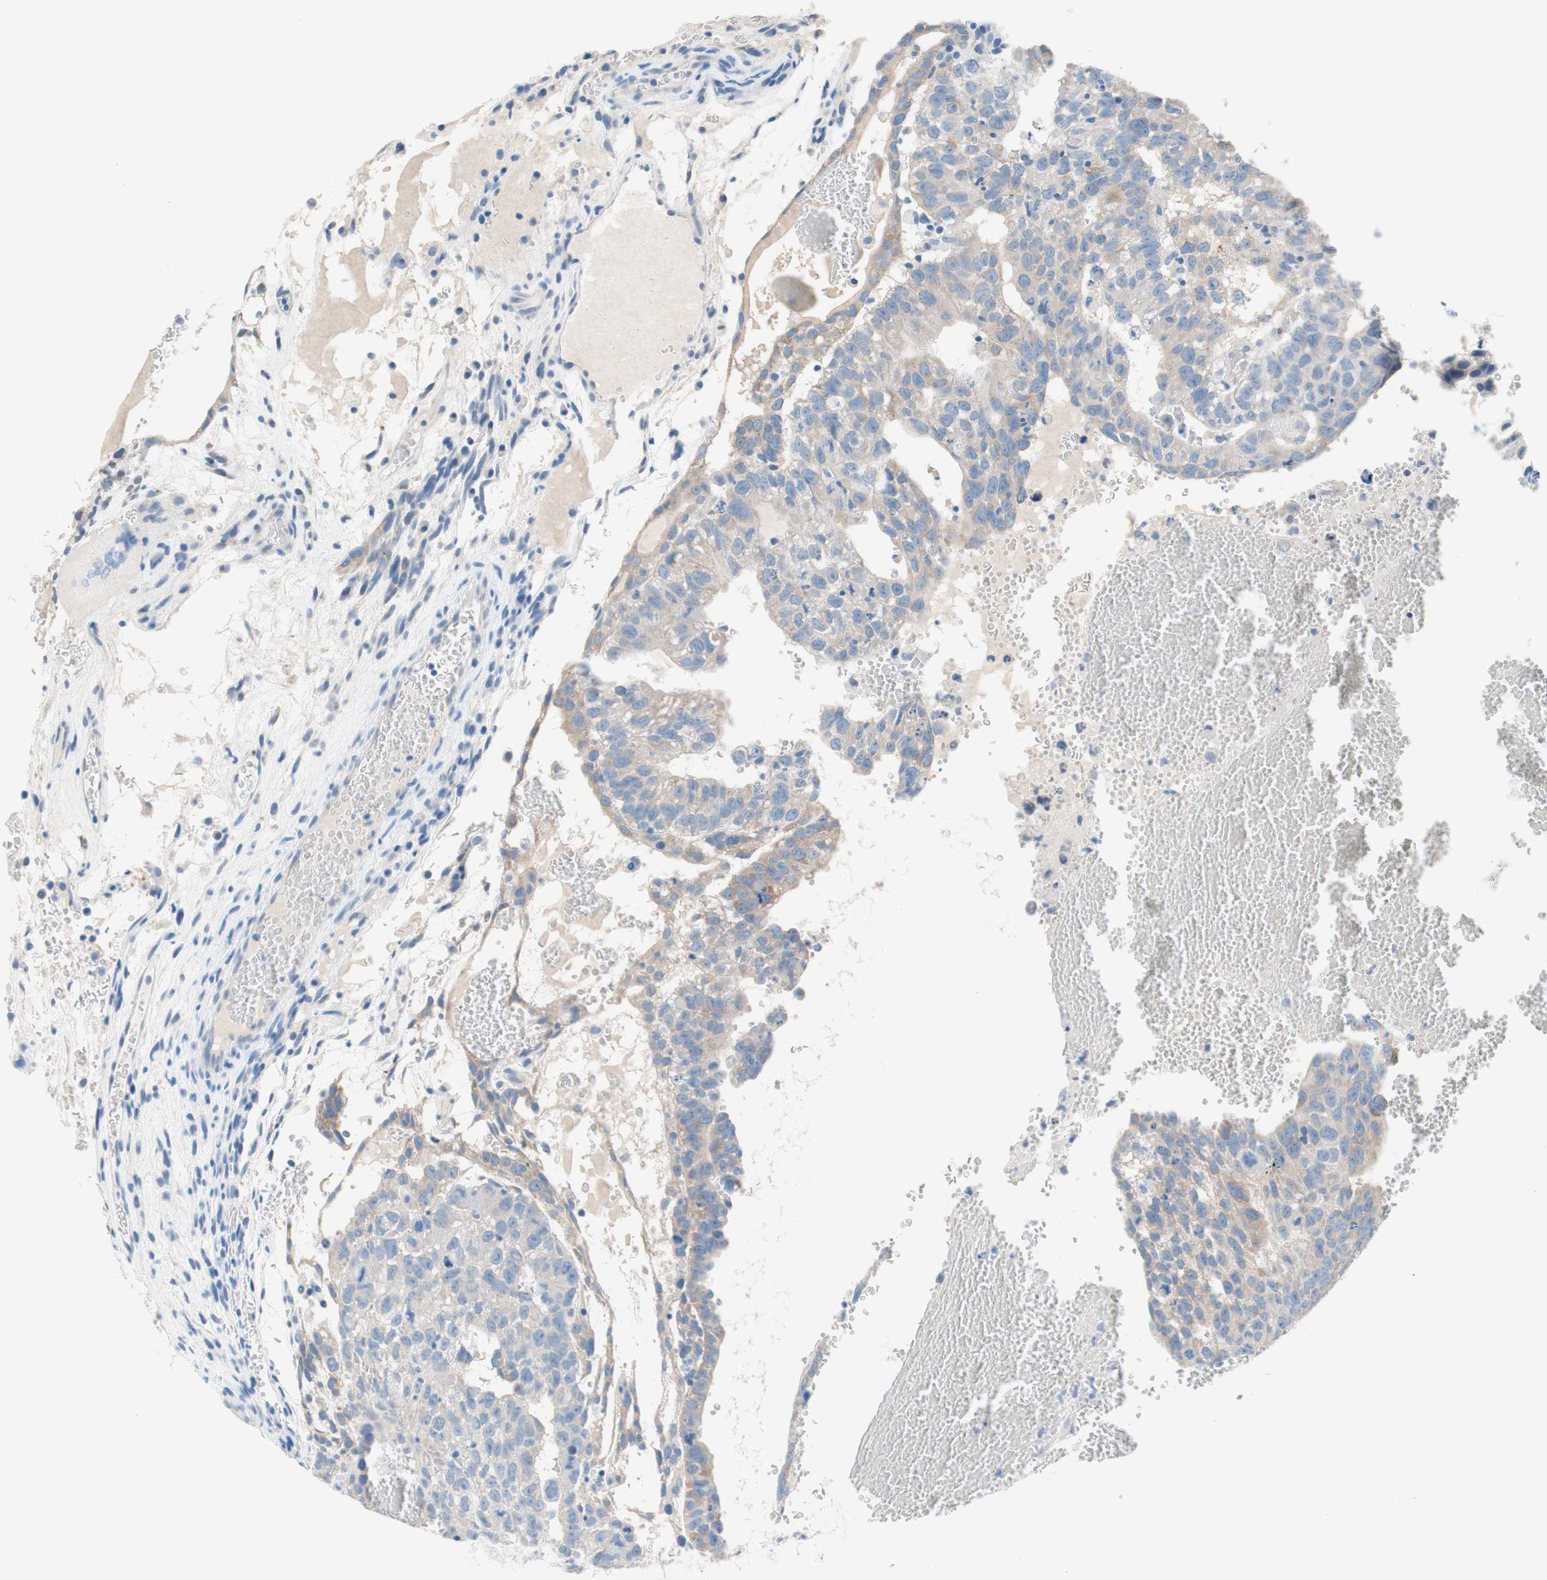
{"staining": {"intensity": "weak", "quantity": "25%-75%", "location": "cytoplasmic/membranous"}, "tissue": "testis cancer", "cell_type": "Tumor cells", "image_type": "cancer", "snomed": [{"axis": "morphology", "description": "Seminoma, NOS"}, {"axis": "morphology", "description": "Carcinoma, Embryonal, NOS"}, {"axis": "topography", "description": "Testis"}], "caption": "The histopathology image reveals a brown stain indicating the presence of a protein in the cytoplasmic/membranous of tumor cells in testis cancer (embryonal carcinoma).", "gene": "PASD1", "patient": {"sex": "male", "age": 52}}